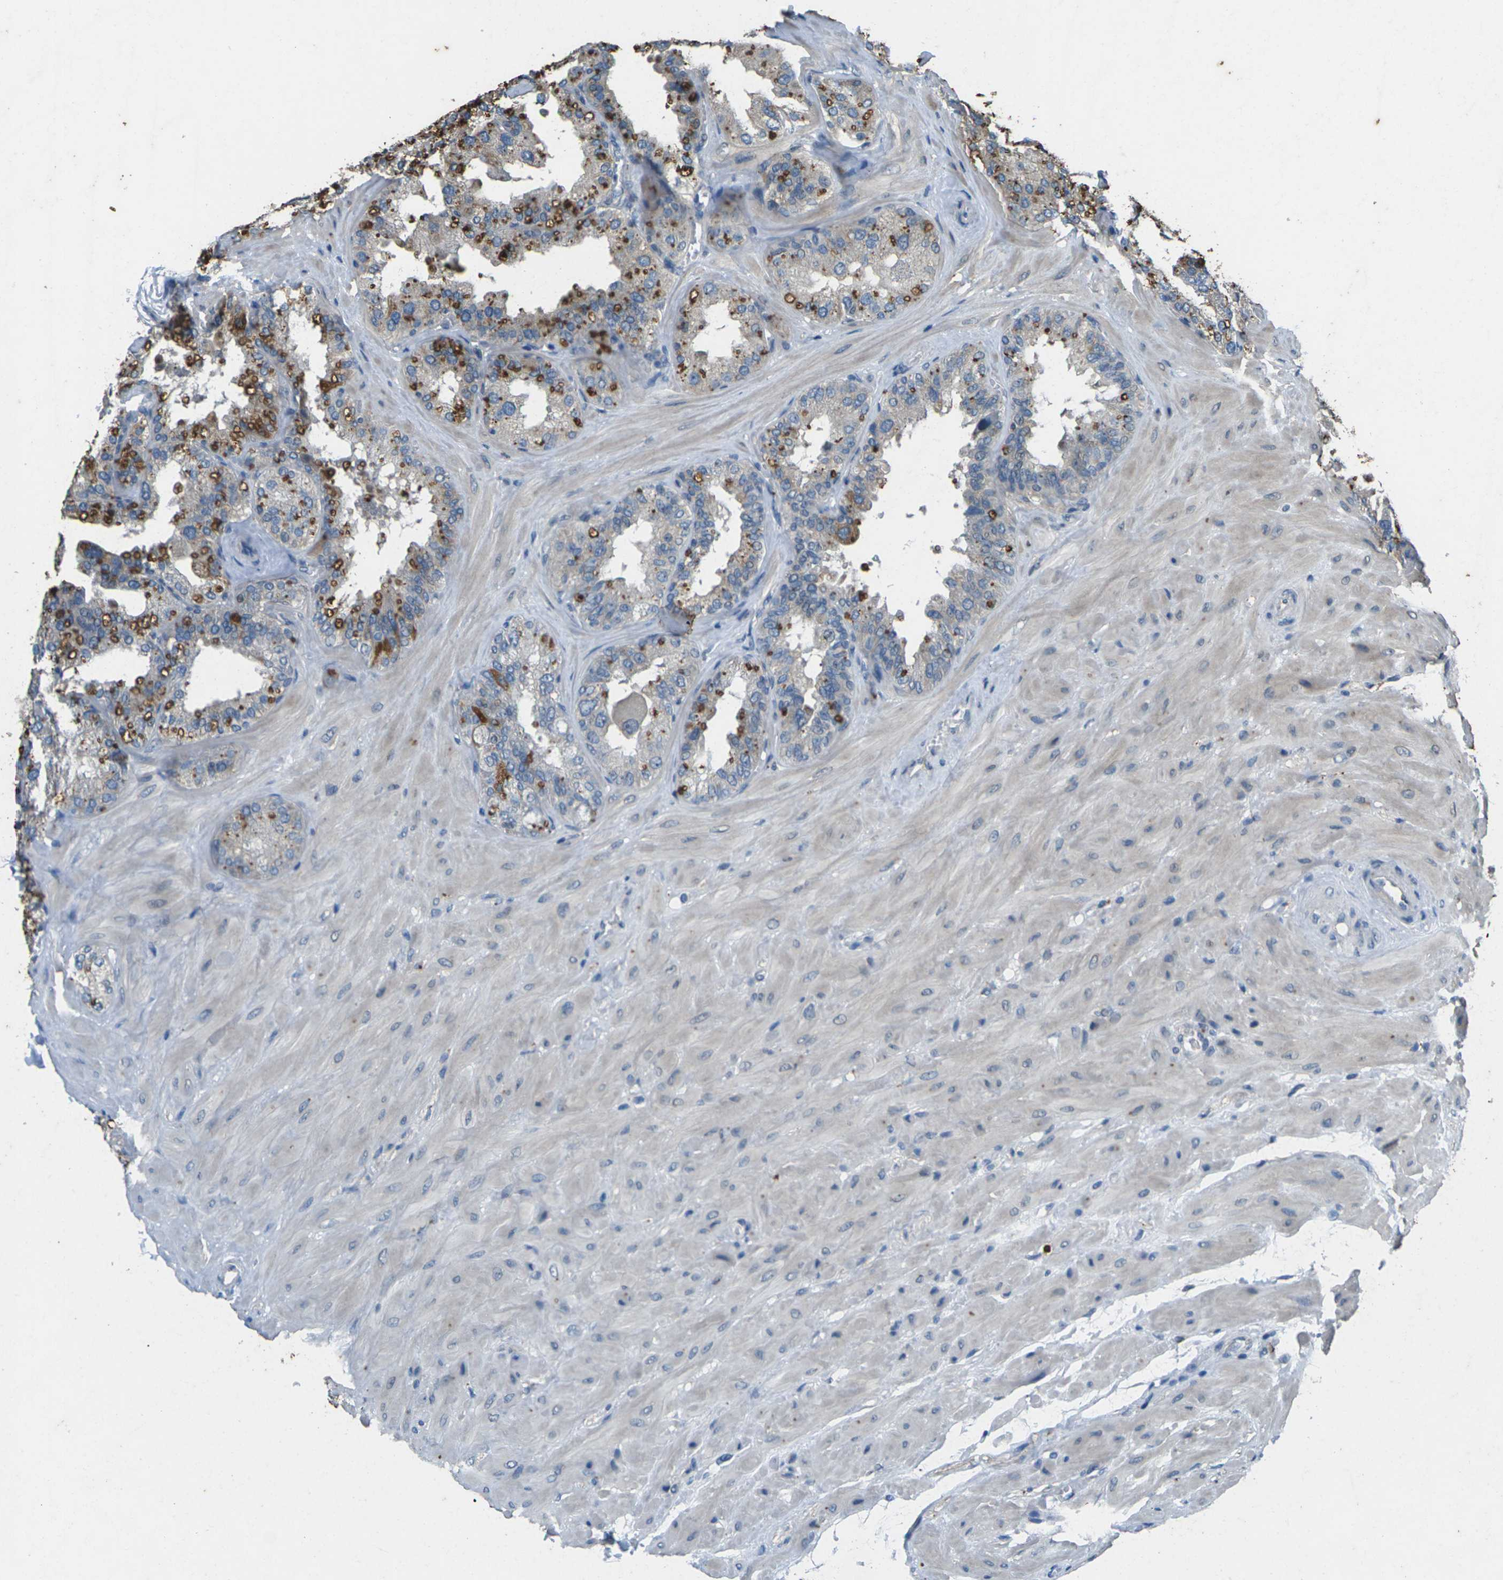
{"staining": {"intensity": "strong", "quantity": "25%-75%", "location": "cytoplasmic/membranous"}, "tissue": "seminal vesicle", "cell_type": "Glandular cells", "image_type": "normal", "snomed": [{"axis": "morphology", "description": "Normal tissue, NOS"}, {"axis": "topography", "description": "Prostate"}, {"axis": "topography", "description": "Seminal veicle"}], "caption": "A histopathology image of seminal vesicle stained for a protein displays strong cytoplasmic/membranous brown staining in glandular cells. Using DAB (3,3'-diaminobenzidine) (brown) and hematoxylin (blue) stains, captured at high magnification using brightfield microscopy.", "gene": "SIGLEC14", "patient": {"sex": "male", "age": 51}}